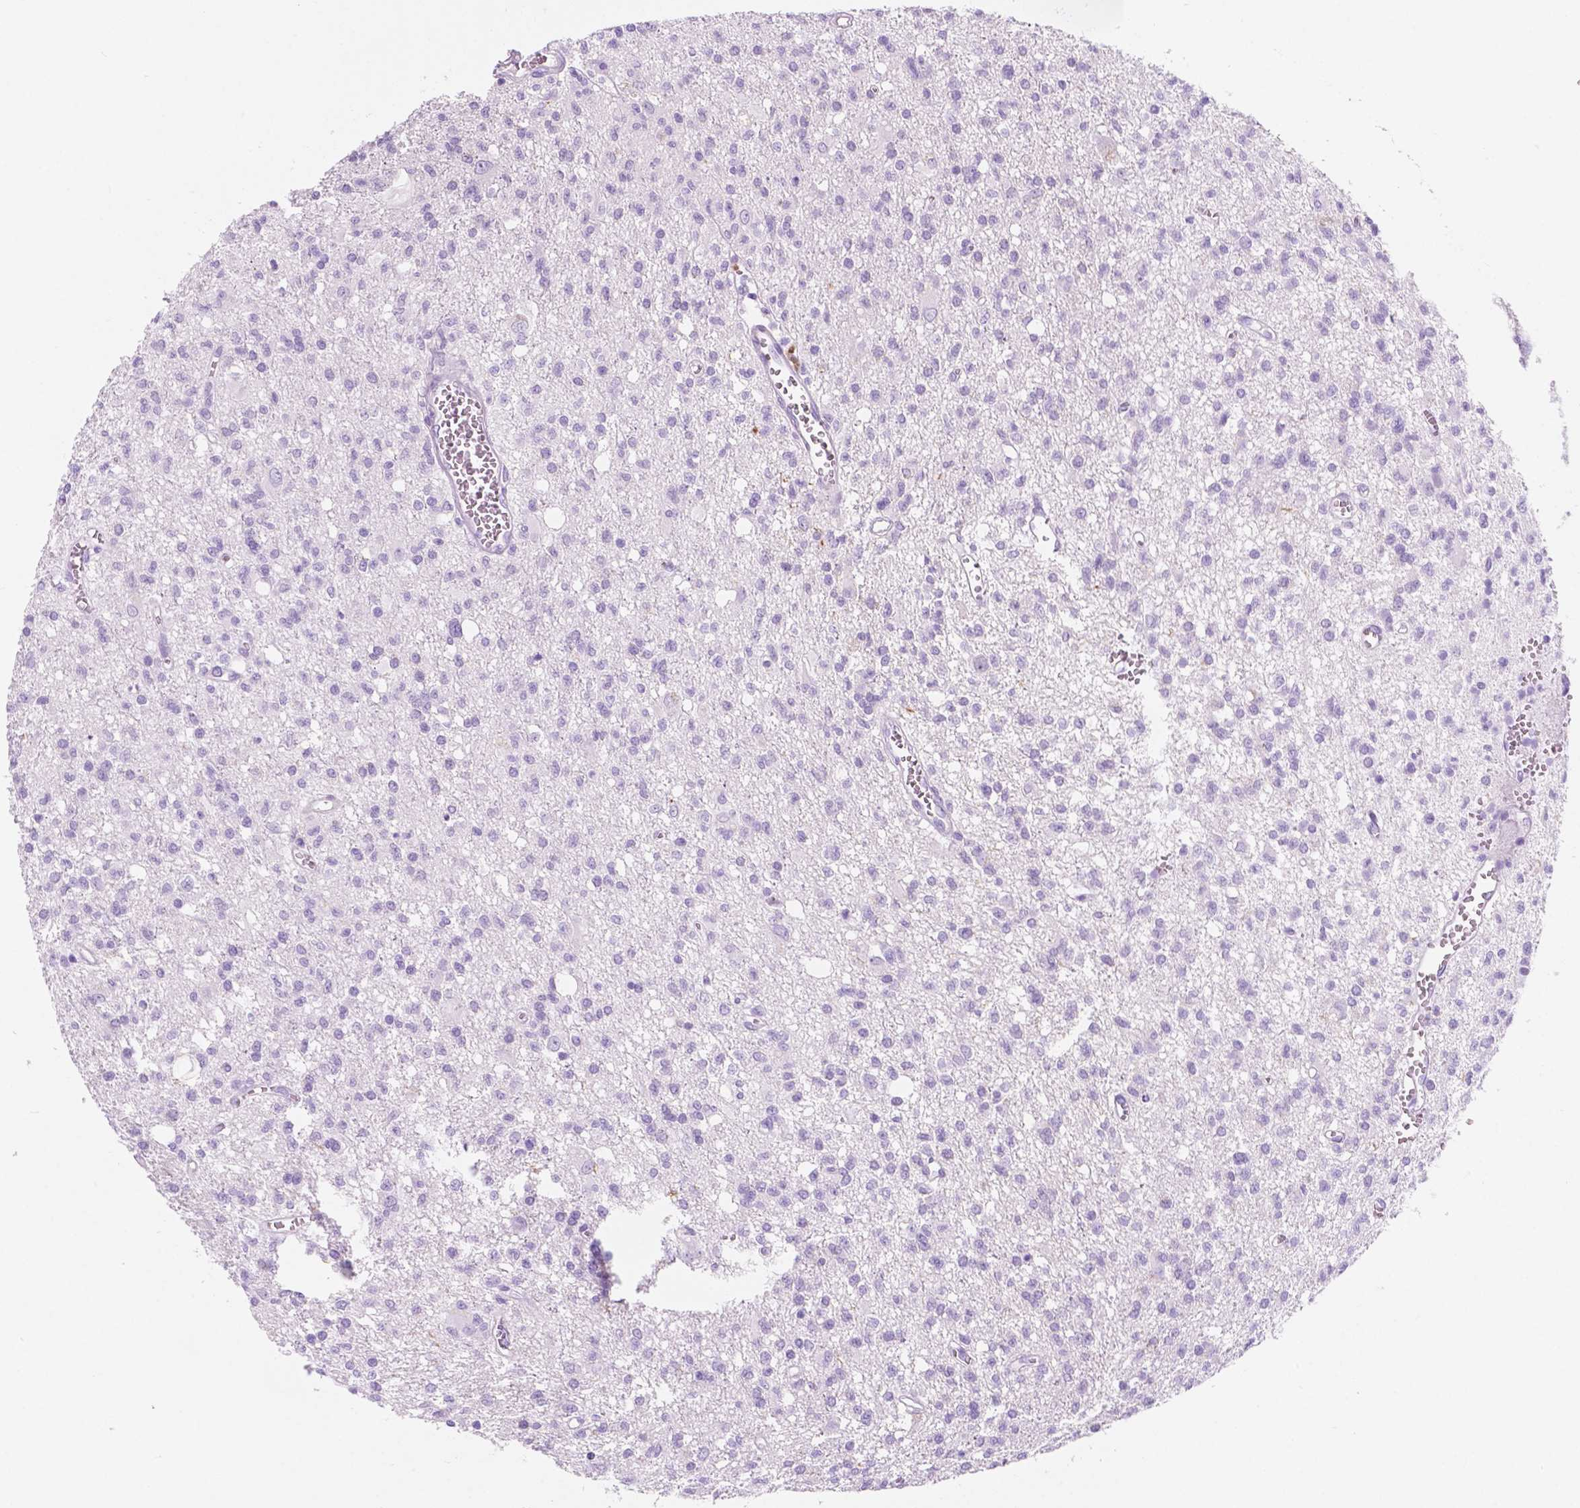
{"staining": {"intensity": "negative", "quantity": "none", "location": "none"}, "tissue": "glioma", "cell_type": "Tumor cells", "image_type": "cancer", "snomed": [{"axis": "morphology", "description": "Glioma, malignant, Low grade"}, {"axis": "topography", "description": "Brain"}], "caption": "The micrograph shows no significant staining in tumor cells of malignant glioma (low-grade).", "gene": "CUZD1", "patient": {"sex": "male", "age": 64}}